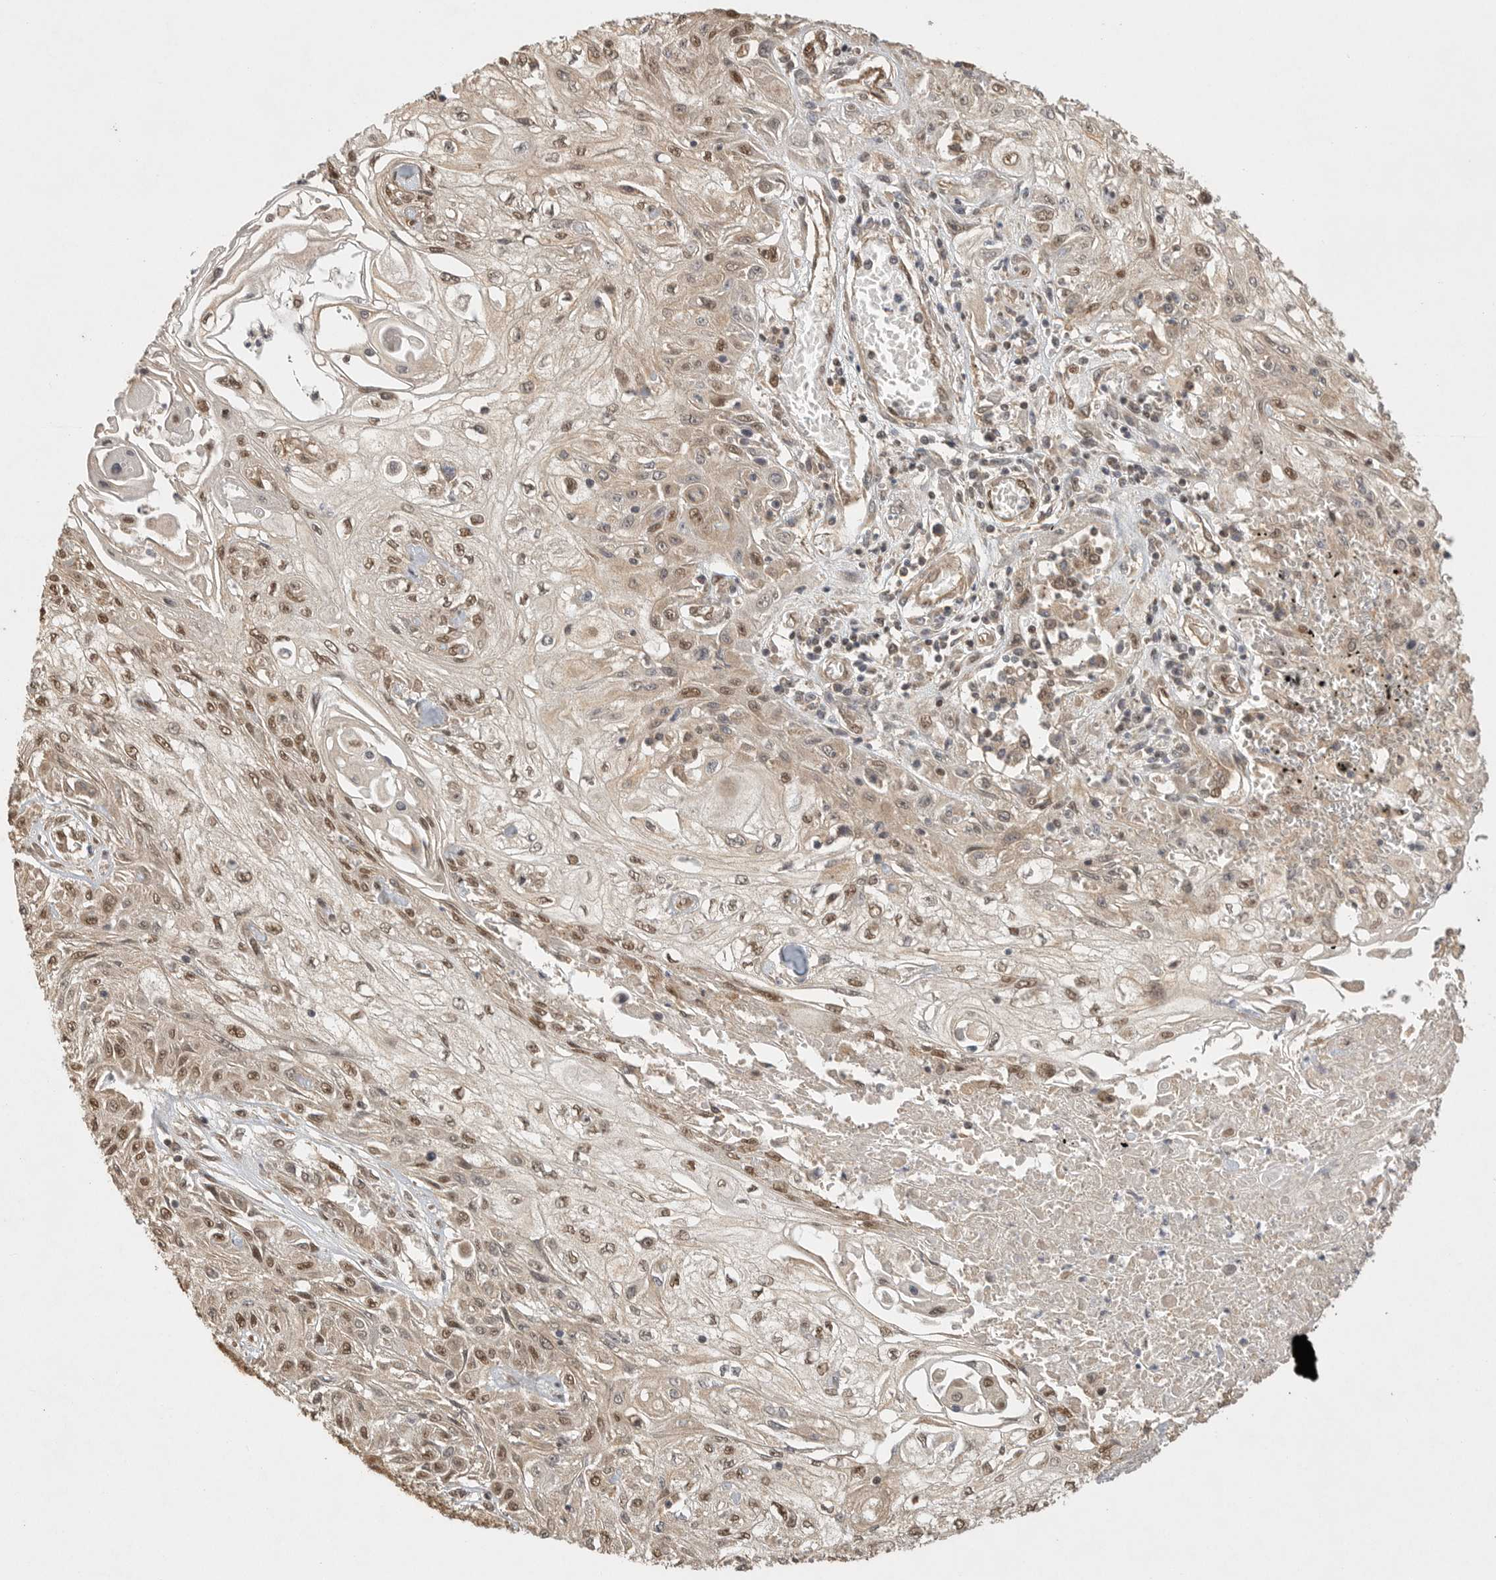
{"staining": {"intensity": "moderate", "quantity": ">75%", "location": "cytoplasmic/membranous,nuclear"}, "tissue": "skin cancer", "cell_type": "Tumor cells", "image_type": "cancer", "snomed": [{"axis": "morphology", "description": "Squamous cell carcinoma, NOS"}, {"axis": "morphology", "description": "Squamous cell carcinoma, metastatic, NOS"}, {"axis": "topography", "description": "Skin"}, {"axis": "topography", "description": "Lymph node"}], "caption": "Metastatic squamous cell carcinoma (skin) stained for a protein (brown) shows moderate cytoplasmic/membranous and nuclear positive positivity in about >75% of tumor cells.", "gene": "DFFA", "patient": {"sex": "male", "age": 75}}